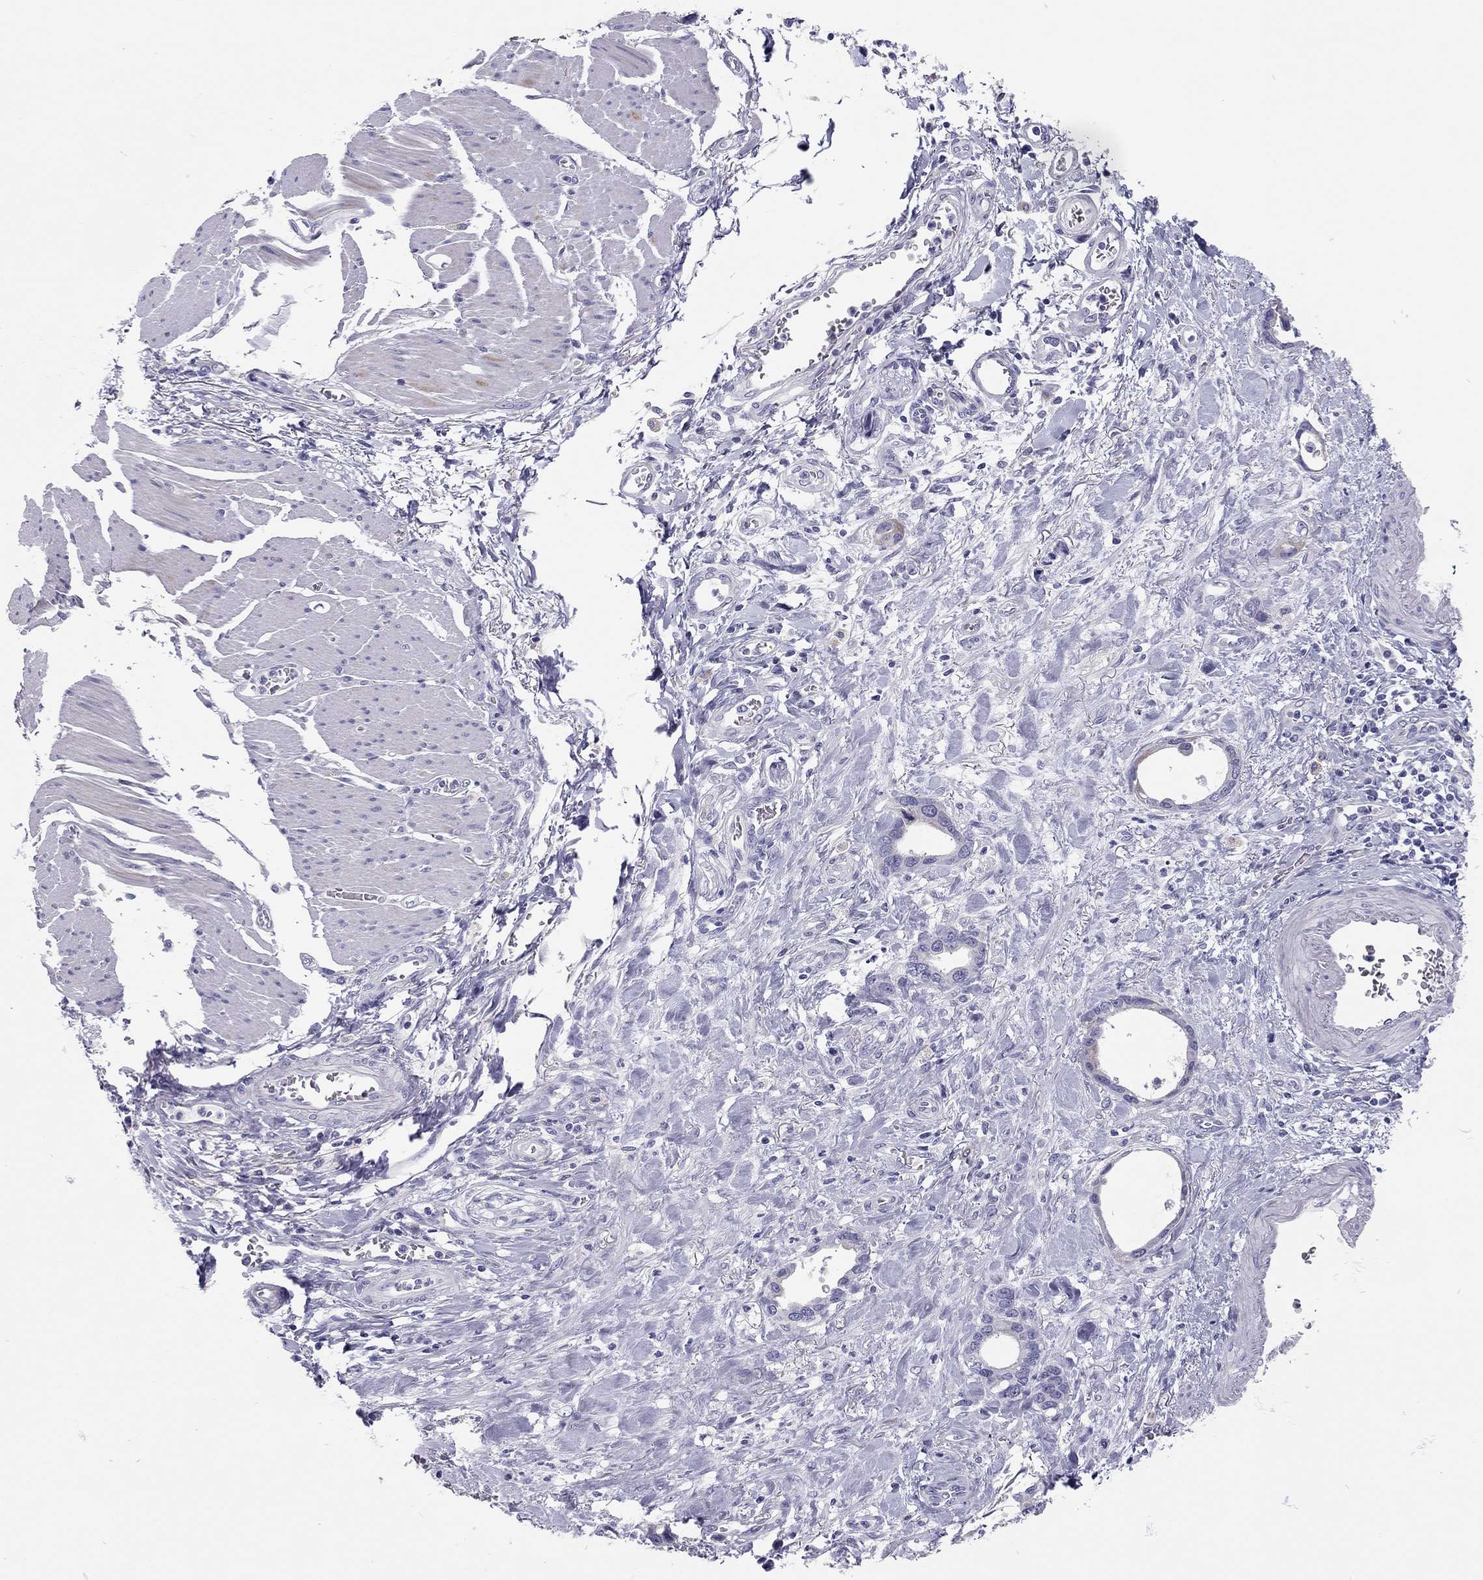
{"staining": {"intensity": "negative", "quantity": "none", "location": "none"}, "tissue": "stomach cancer", "cell_type": "Tumor cells", "image_type": "cancer", "snomed": [{"axis": "morphology", "description": "Normal tissue, NOS"}, {"axis": "morphology", "description": "Adenocarcinoma, NOS"}, {"axis": "topography", "description": "Esophagus"}, {"axis": "topography", "description": "Stomach, upper"}], "caption": "A high-resolution histopathology image shows IHC staining of stomach cancer, which reveals no significant expression in tumor cells.", "gene": "SCARB1", "patient": {"sex": "male", "age": 74}}